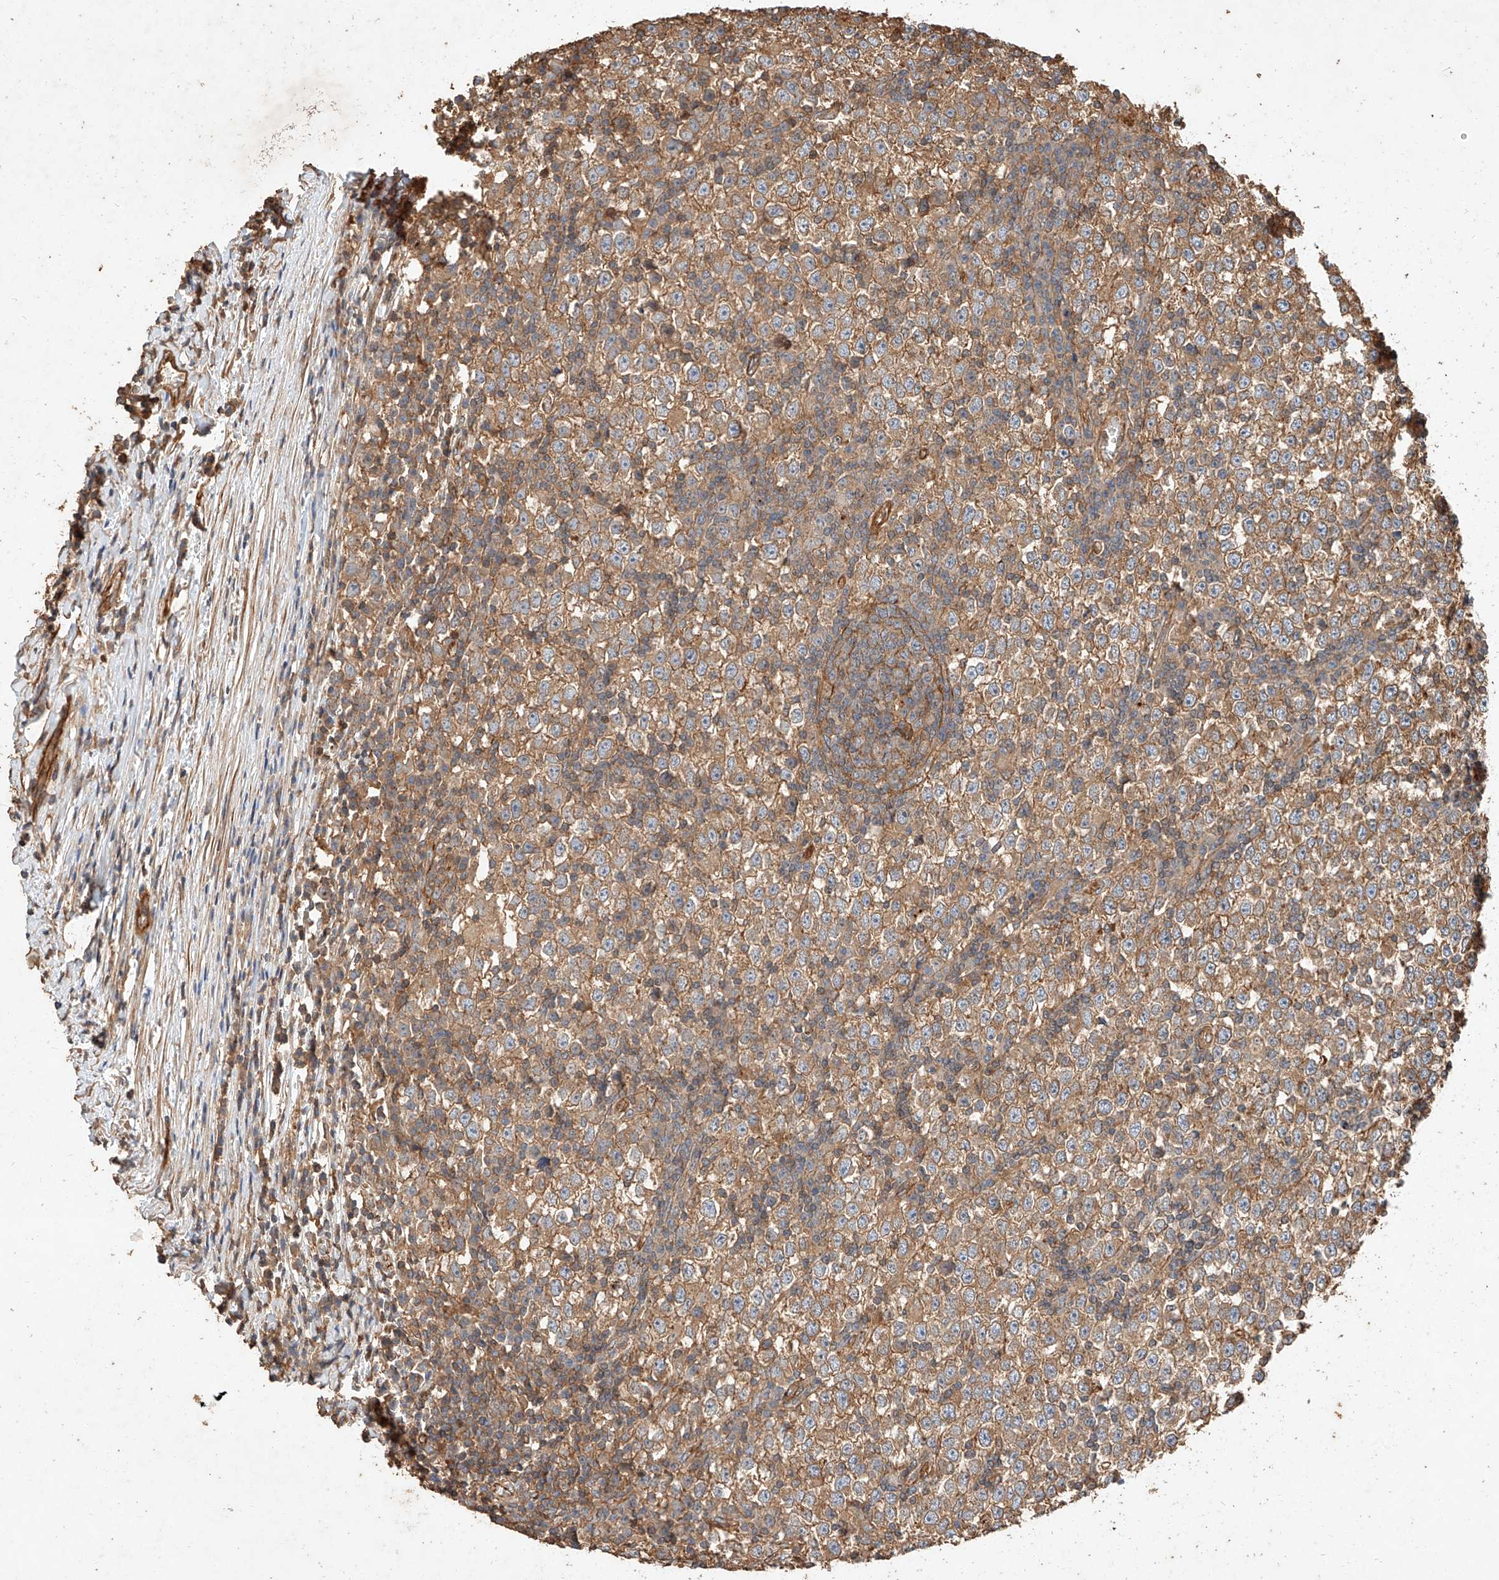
{"staining": {"intensity": "moderate", "quantity": ">75%", "location": "cytoplasmic/membranous"}, "tissue": "testis cancer", "cell_type": "Tumor cells", "image_type": "cancer", "snomed": [{"axis": "morphology", "description": "Seminoma, NOS"}, {"axis": "topography", "description": "Testis"}], "caption": "Brown immunohistochemical staining in human testis cancer (seminoma) exhibits moderate cytoplasmic/membranous staining in about >75% of tumor cells.", "gene": "GHDC", "patient": {"sex": "male", "age": 65}}